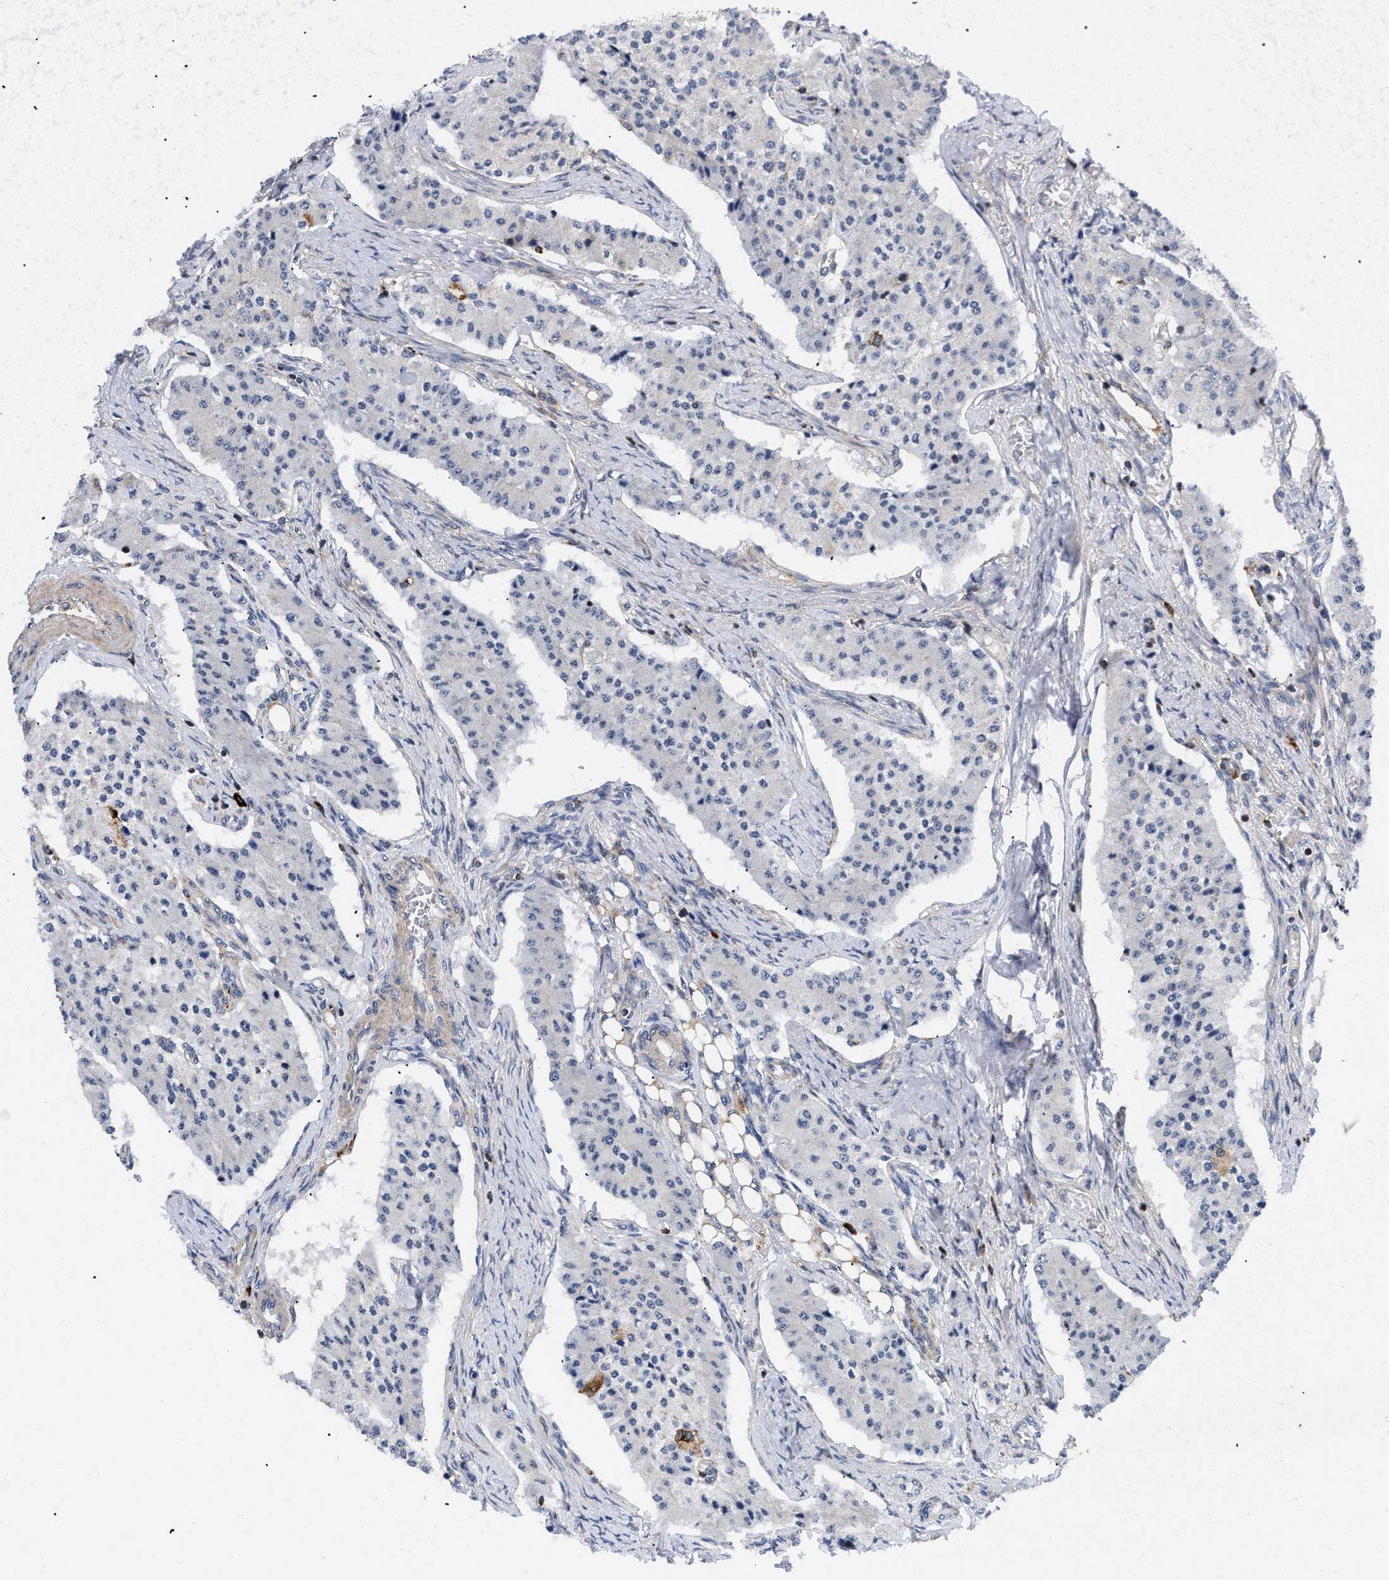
{"staining": {"intensity": "negative", "quantity": "none", "location": "none"}, "tissue": "carcinoid", "cell_type": "Tumor cells", "image_type": "cancer", "snomed": [{"axis": "morphology", "description": "Carcinoid, malignant, NOS"}, {"axis": "topography", "description": "Colon"}], "caption": "Immunohistochemical staining of carcinoid shows no significant expression in tumor cells.", "gene": "SPAST", "patient": {"sex": "female", "age": 52}}